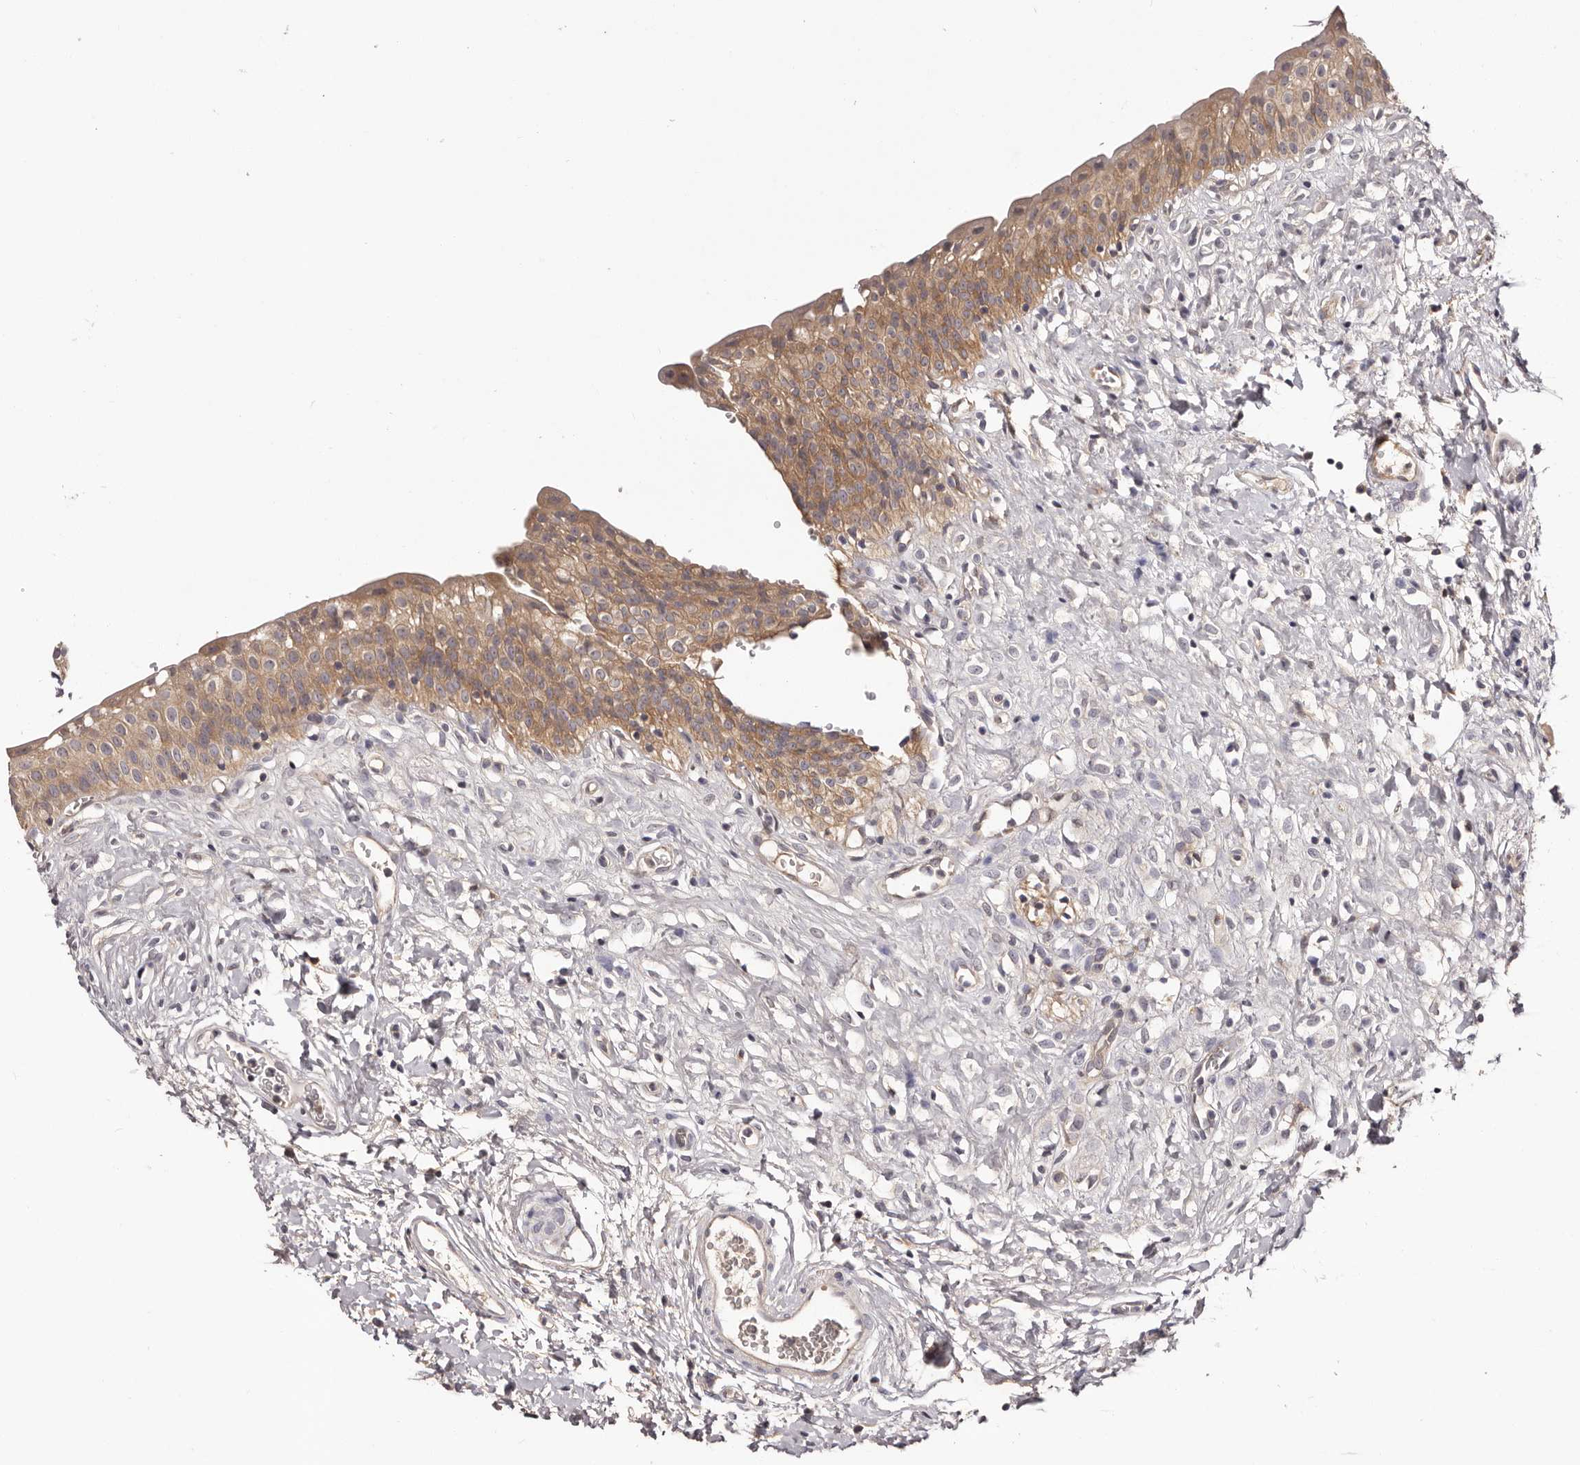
{"staining": {"intensity": "moderate", "quantity": ">75%", "location": "cytoplasmic/membranous"}, "tissue": "urinary bladder", "cell_type": "Urothelial cells", "image_type": "normal", "snomed": [{"axis": "morphology", "description": "Normal tissue, NOS"}, {"axis": "topography", "description": "Urinary bladder"}], "caption": "Immunohistochemical staining of unremarkable urinary bladder shows moderate cytoplasmic/membranous protein positivity in about >75% of urothelial cells. The protein of interest is shown in brown color, while the nuclei are stained blue.", "gene": "LTV1", "patient": {"sex": "male", "age": 51}}